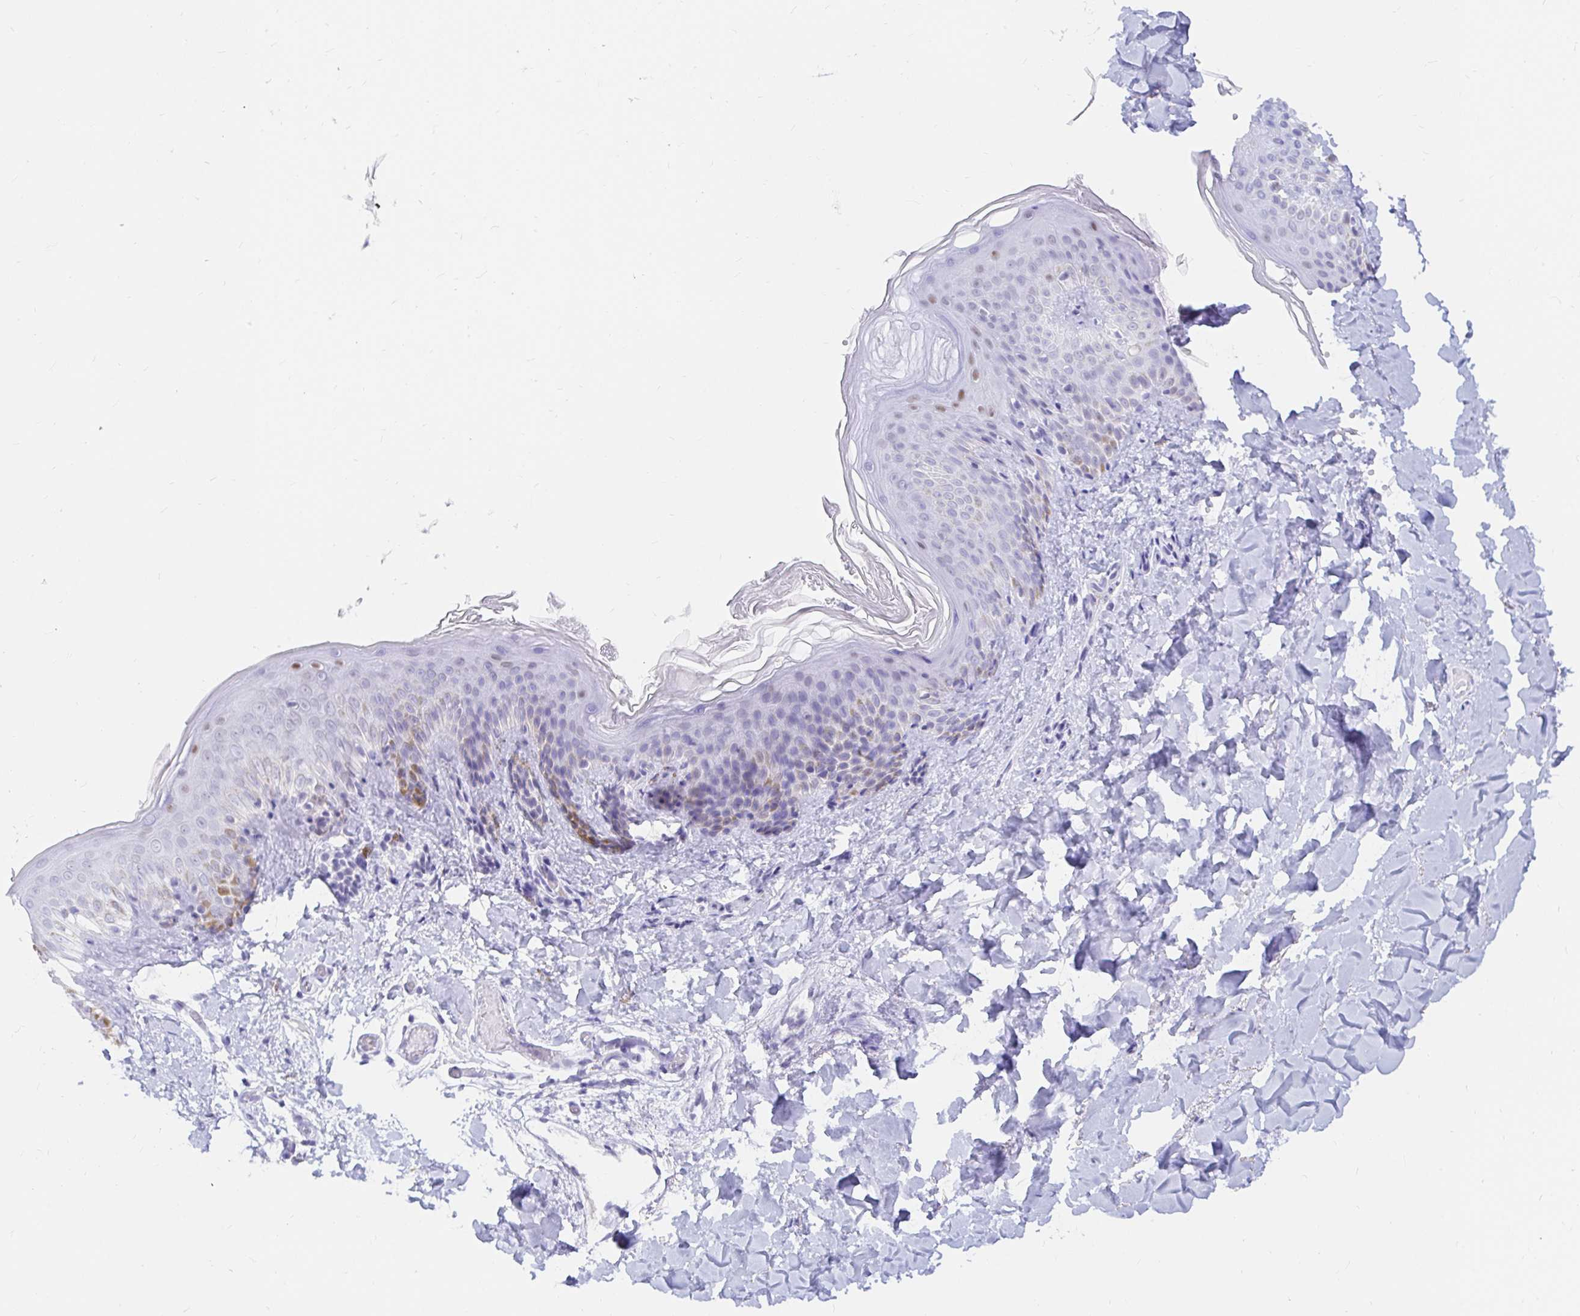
{"staining": {"intensity": "negative", "quantity": "none", "location": "none"}, "tissue": "skin", "cell_type": "Fibroblasts", "image_type": "normal", "snomed": [{"axis": "morphology", "description": "Normal tissue, NOS"}, {"axis": "topography", "description": "Skin"}], "caption": "Immunohistochemistry (IHC) image of benign skin: human skin stained with DAB shows no significant protein positivity in fibroblasts.", "gene": "OR6T1", "patient": {"sex": "male", "age": 16}}